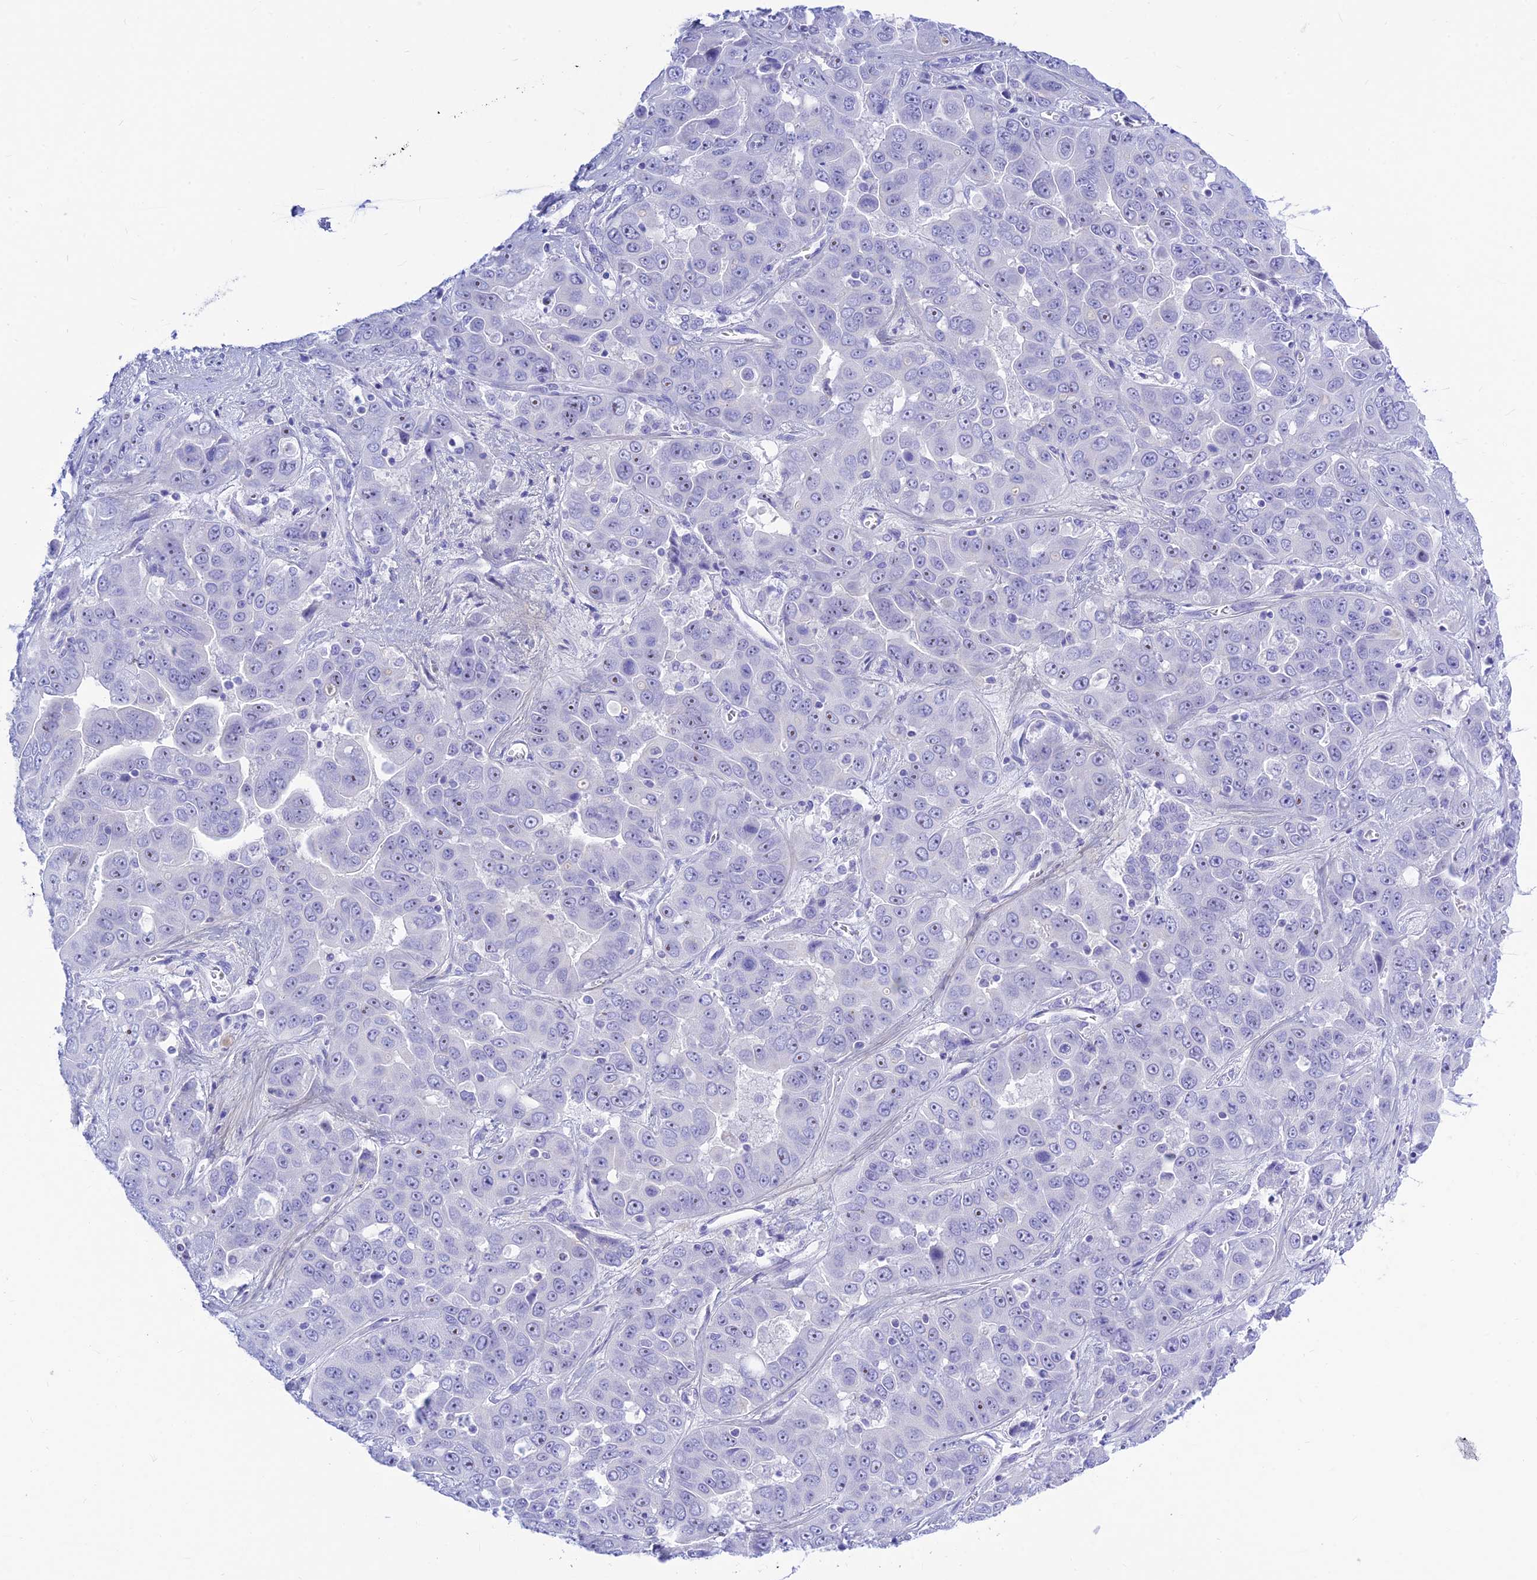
{"staining": {"intensity": "negative", "quantity": "none", "location": "none"}, "tissue": "liver cancer", "cell_type": "Tumor cells", "image_type": "cancer", "snomed": [{"axis": "morphology", "description": "Cholangiocarcinoma"}, {"axis": "topography", "description": "Liver"}], "caption": "Immunohistochemical staining of liver cancer (cholangiocarcinoma) shows no significant expression in tumor cells.", "gene": "PRNP", "patient": {"sex": "female", "age": 52}}